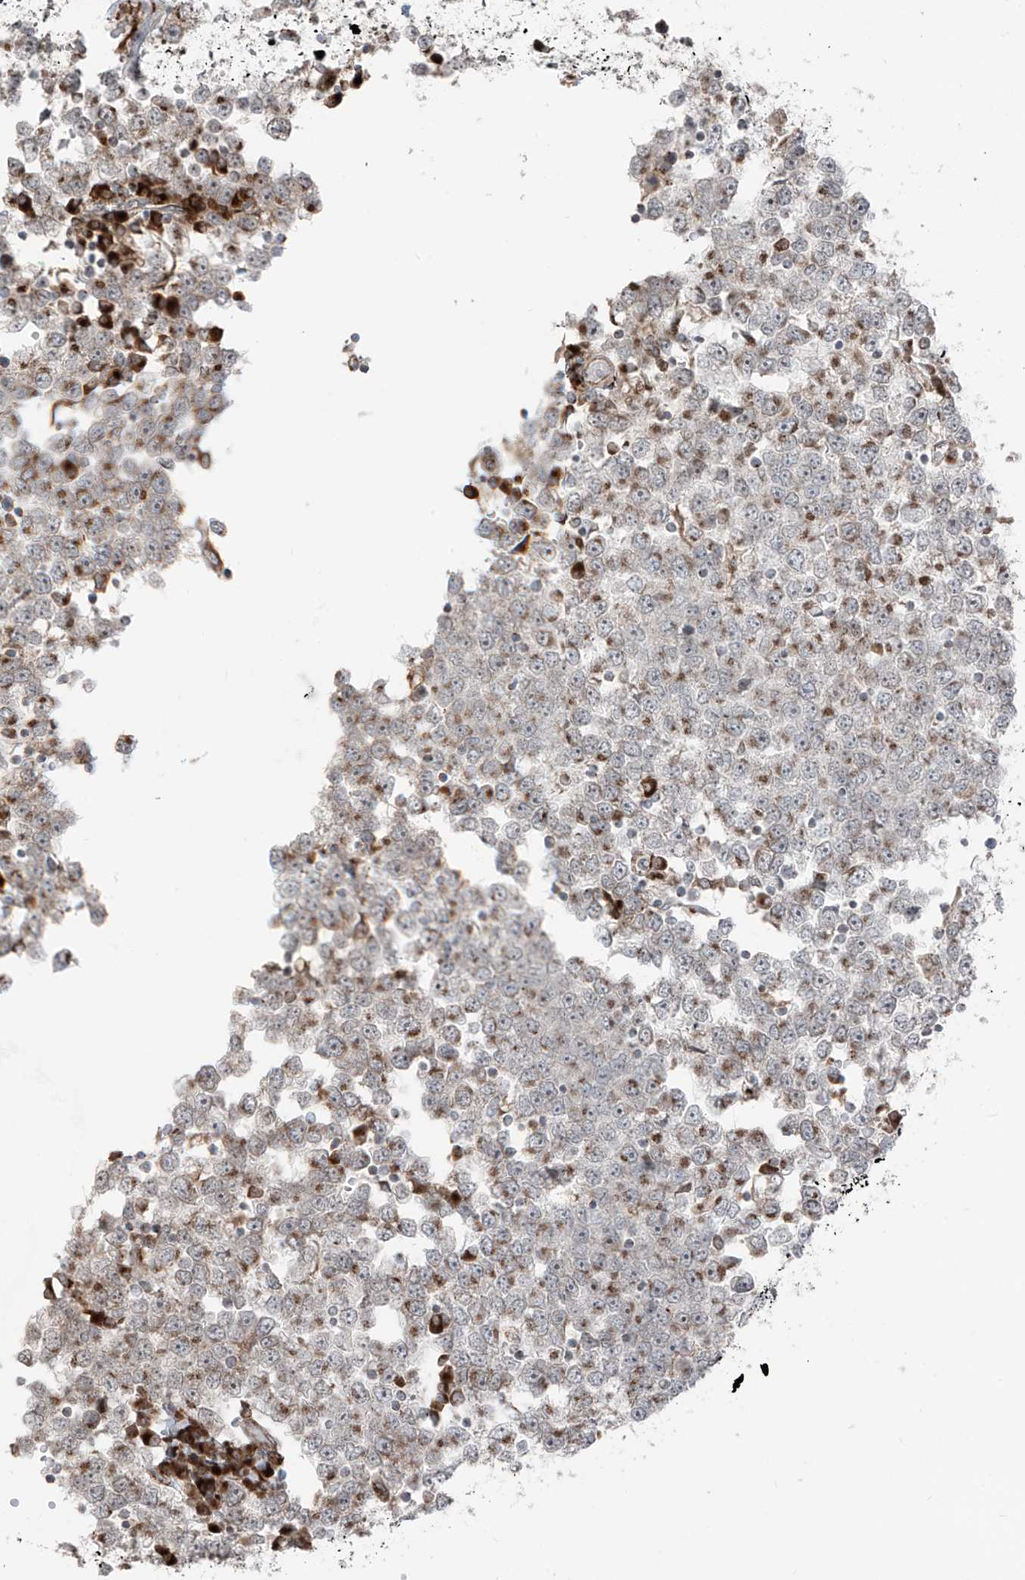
{"staining": {"intensity": "moderate", "quantity": "25%-75%", "location": "cytoplasmic/membranous"}, "tissue": "testis cancer", "cell_type": "Tumor cells", "image_type": "cancer", "snomed": [{"axis": "morphology", "description": "Seminoma, NOS"}, {"axis": "topography", "description": "Testis"}], "caption": "Protein staining by immunohistochemistry displays moderate cytoplasmic/membranous expression in approximately 25%-75% of tumor cells in testis seminoma. The protein is shown in brown color, while the nuclei are stained blue.", "gene": "ERLEC1", "patient": {"sex": "male", "age": 65}}